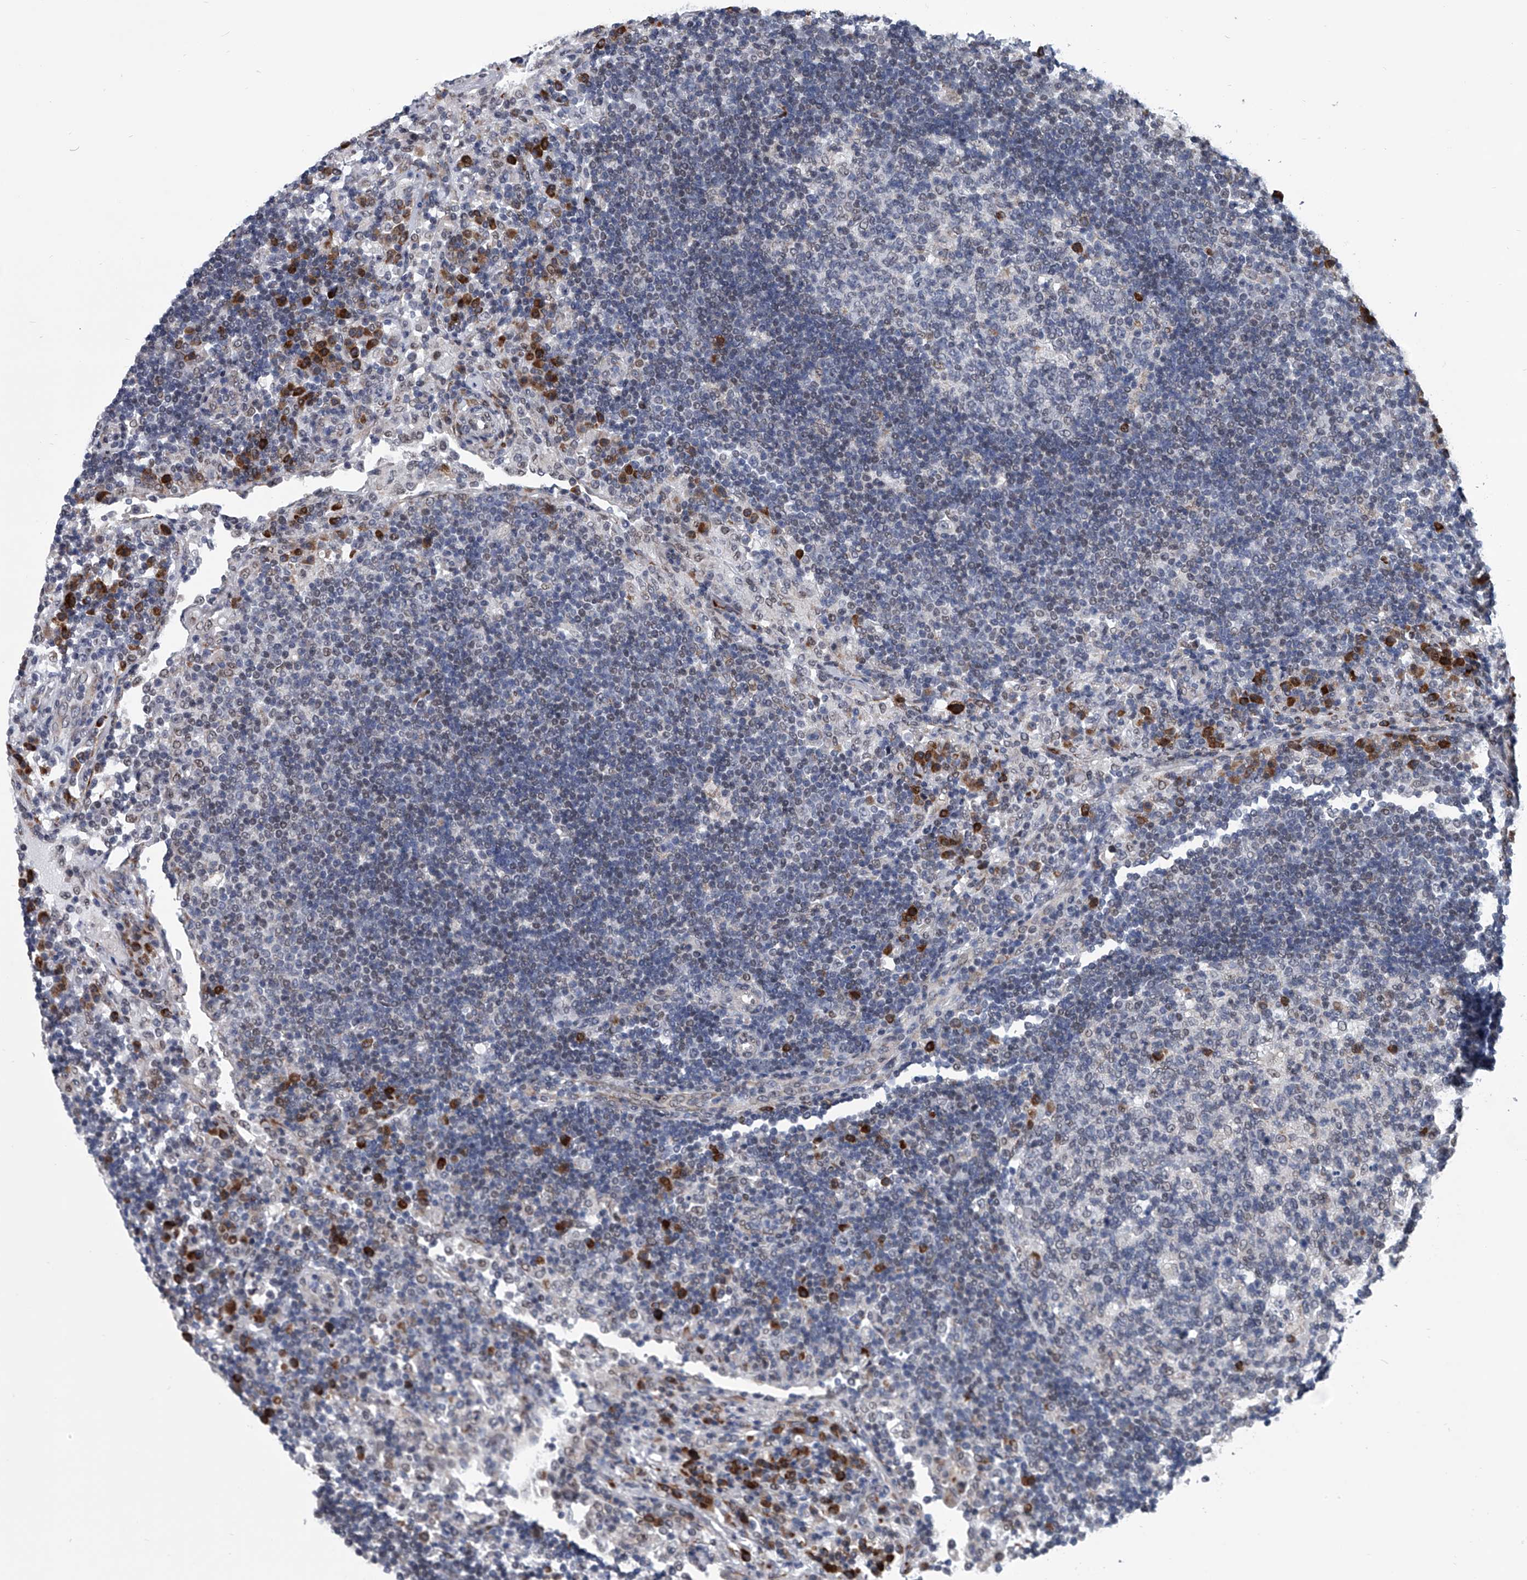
{"staining": {"intensity": "negative", "quantity": "none", "location": "none"}, "tissue": "lymph node", "cell_type": "Germinal center cells", "image_type": "normal", "snomed": [{"axis": "morphology", "description": "Normal tissue, NOS"}, {"axis": "topography", "description": "Lymph node"}], "caption": "Immunohistochemical staining of benign human lymph node reveals no significant staining in germinal center cells.", "gene": "PPP2R5D", "patient": {"sex": "female", "age": 53}}